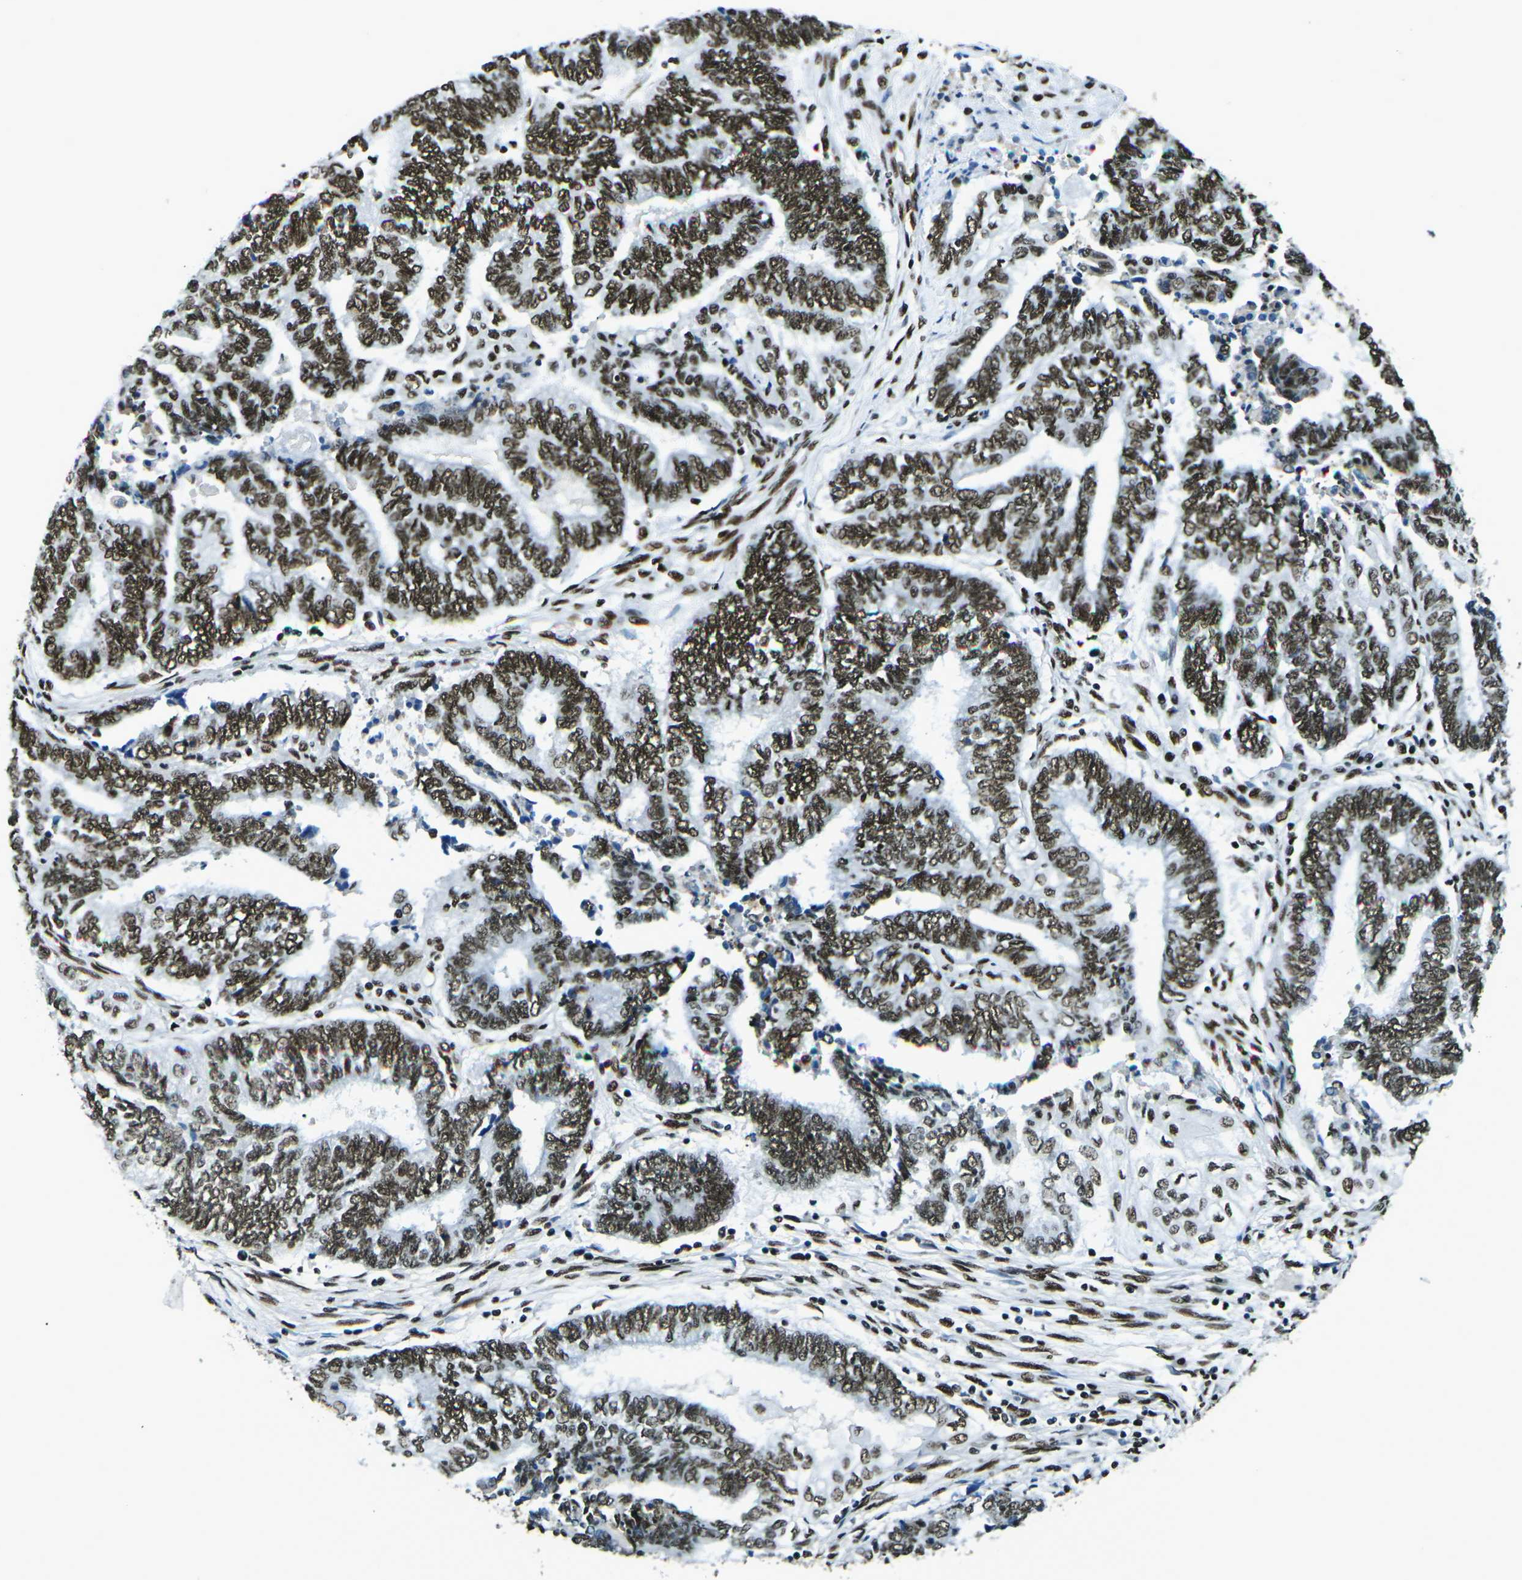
{"staining": {"intensity": "strong", "quantity": ">75%", "location": "nuclear"}, "tissue": "endometrial cancer", "cell_type": "Tumor cells", "image_type": "cancer", "snomed": [{"axis": "morphology", "description": "Adenocarcinoma, NOS"}, {"axis": "topography", "description": "Uterus"}, {"axis": "topography", "description": "Endometrium"}], "caption": "Immunohistochemical staining of endometrial cancer (adenocarcinoma) shows high levels of strong nuclear expression in approximately >75% of tumor cells. The protein is shown in brown color, while the nuclei are stained blue.", "gene": "HNRNPL", "patient": {"sex": "female", "age": 70}}